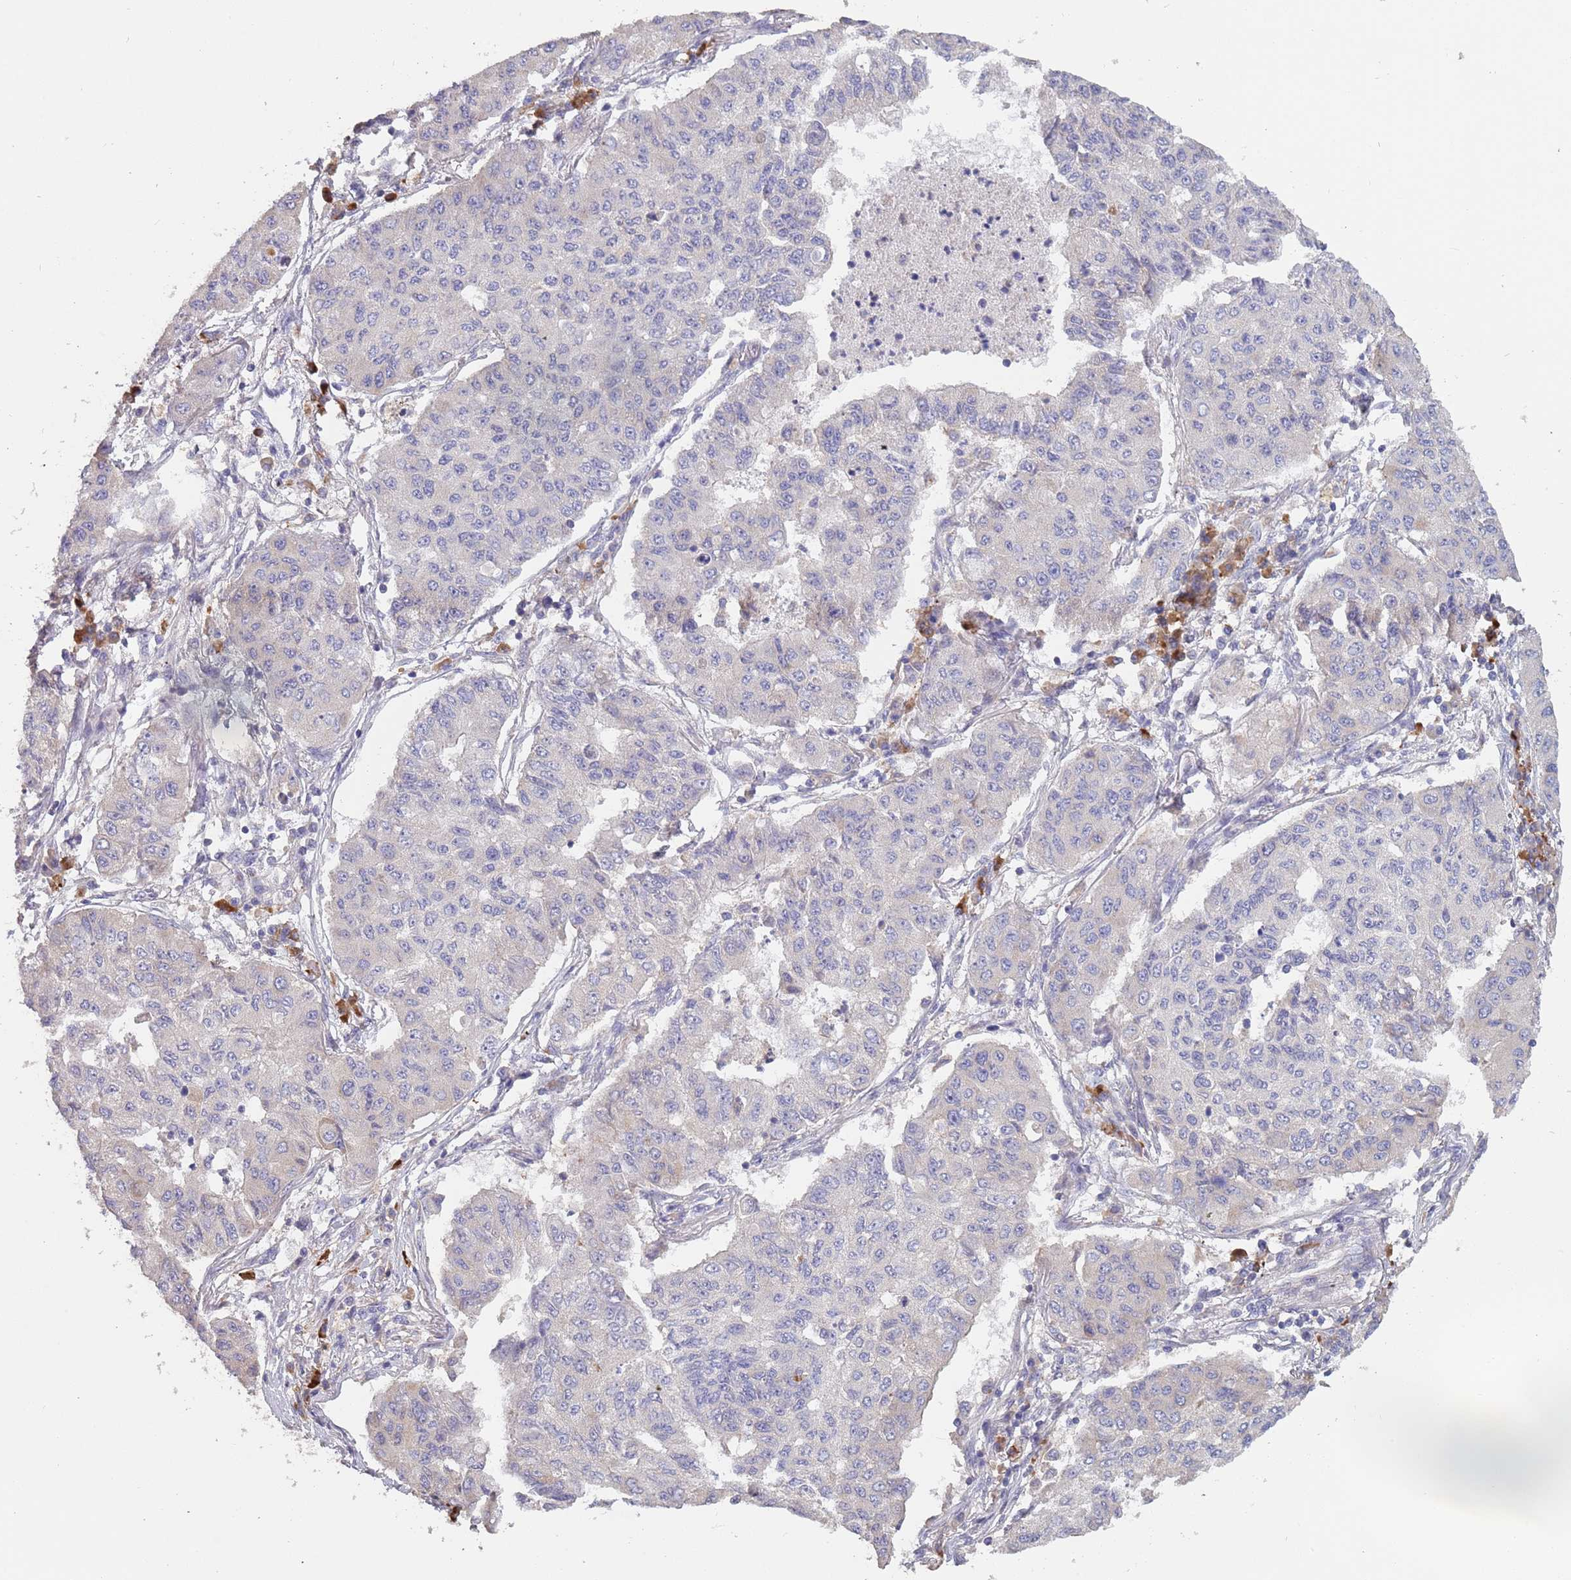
{"staining": {"intensity": "negative", "quantity": "none", "location": "none"}, "tissue": "lung cancer", "cell_type": "Tumor cells", "image_type": "cancer", "snomed": [{"axis": "morphology", "description": "Squamous cell carcinoma, NOS"}, {"axis": "topography", "description": "Lung"}], "caption": "High power microscopy image of an immunohistochemistry micrograph of lung cancer, revealing no significant staining in tumor cells.", "gene": "SUSD1", "patient": {"sex": "male", "age": 74}}